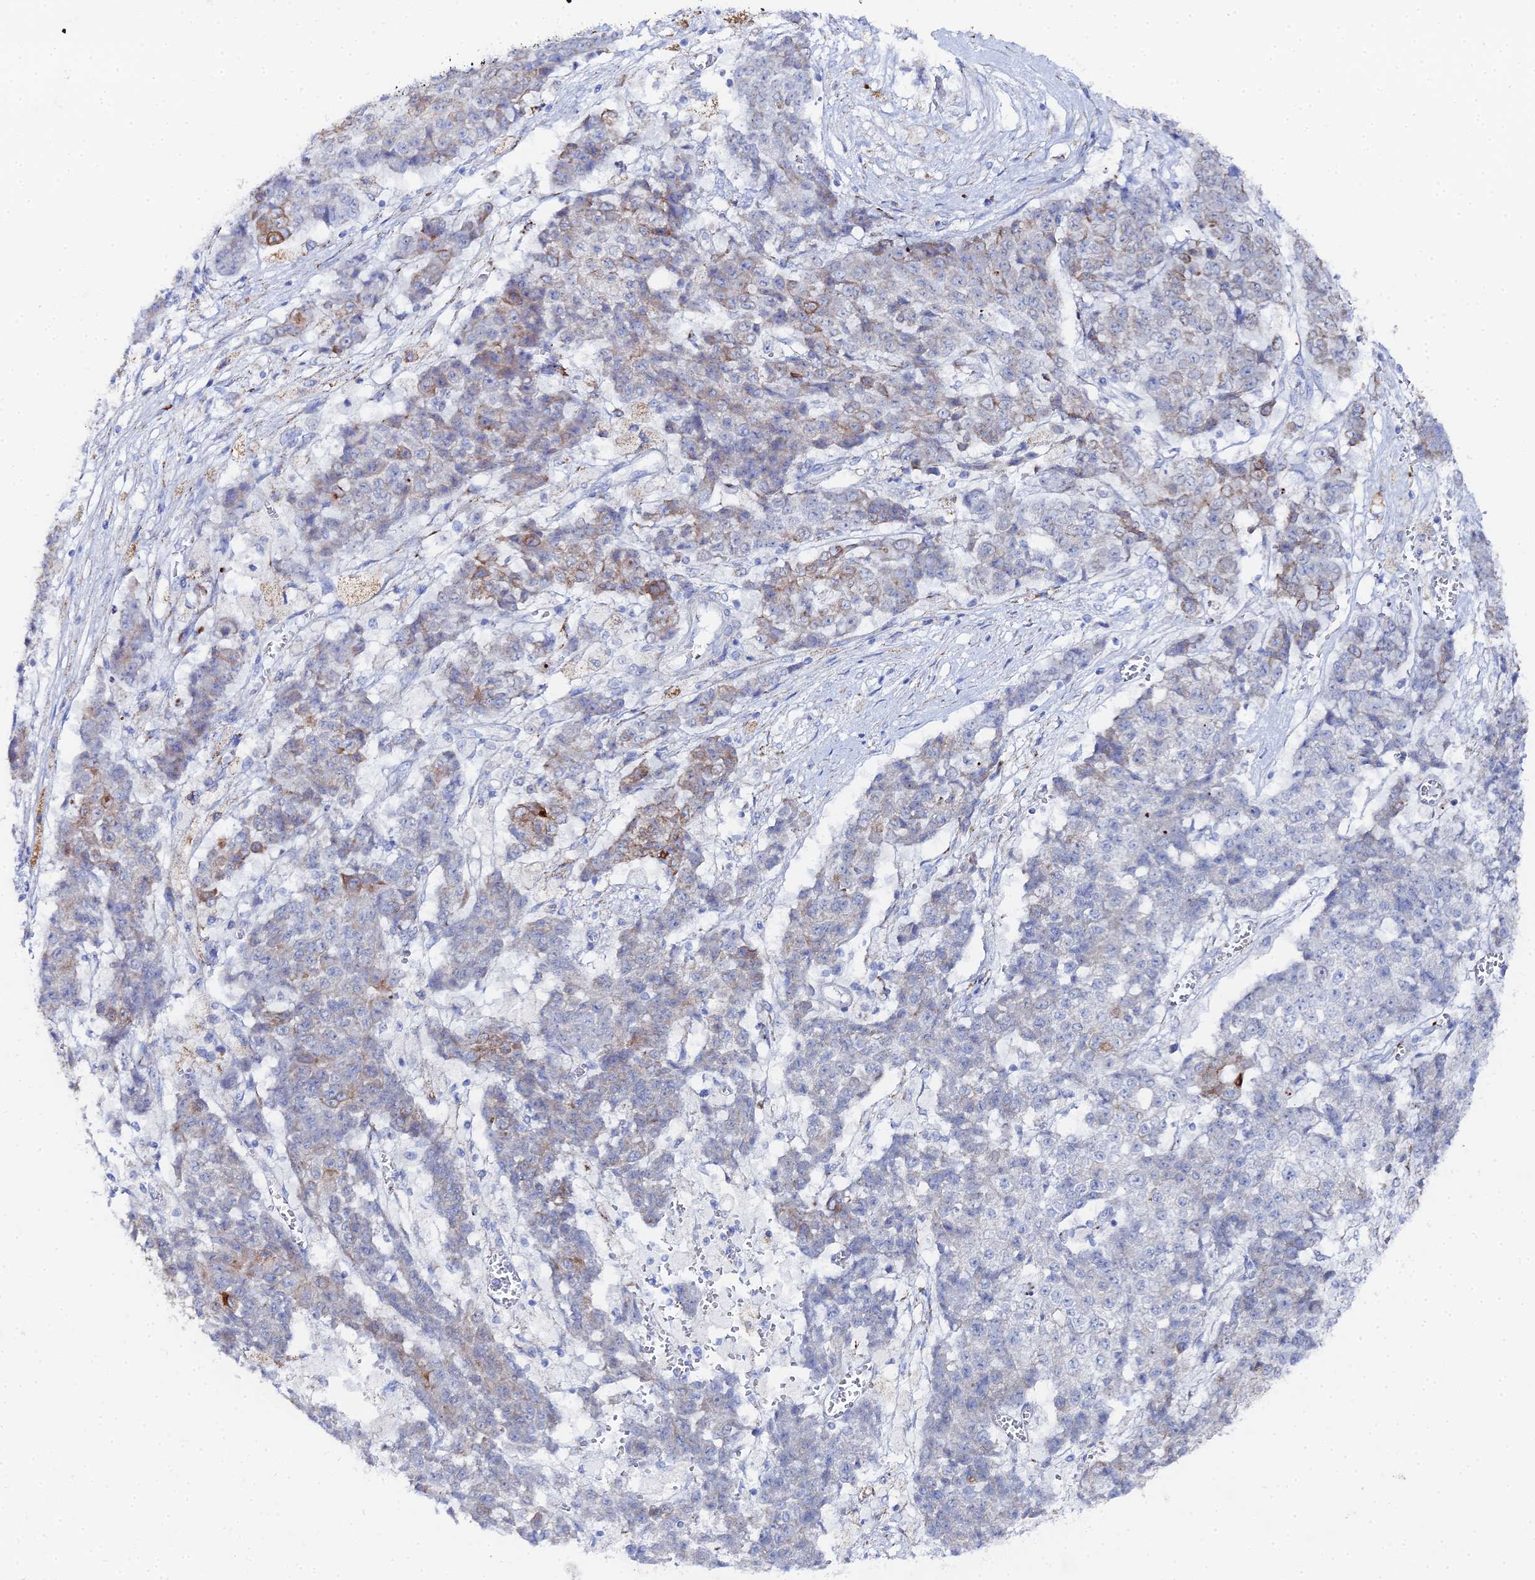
{"staining": {"intensity": "moderate", "quantity": "<25%", "location": "cytoplasmic/membranous"}, "tissue": "ovarian cancer", "cell_type": "Tumor cells", "image_type": "cancer", "snomed": [{"axis": "morphology", "description": "Carcinoma, endometroid"}, {"axis": "topography", "description": "Ovary"}], "caption": "Ovarian cancer (endometroid carcinoma) was stained to show a protein in brown. There is low levels of moderate cytoplasmic/membranous staining in approximately <25% of tumor cells. The staining was performed using DAB (3,3'-diaminobenzidine) to visualize the protein expression in brown, while the nuclei were stained in blue with hematoxylin (Magnification: 20x).", "gene": "DHX34", "patient": {"sex": "female", "age": 42}}